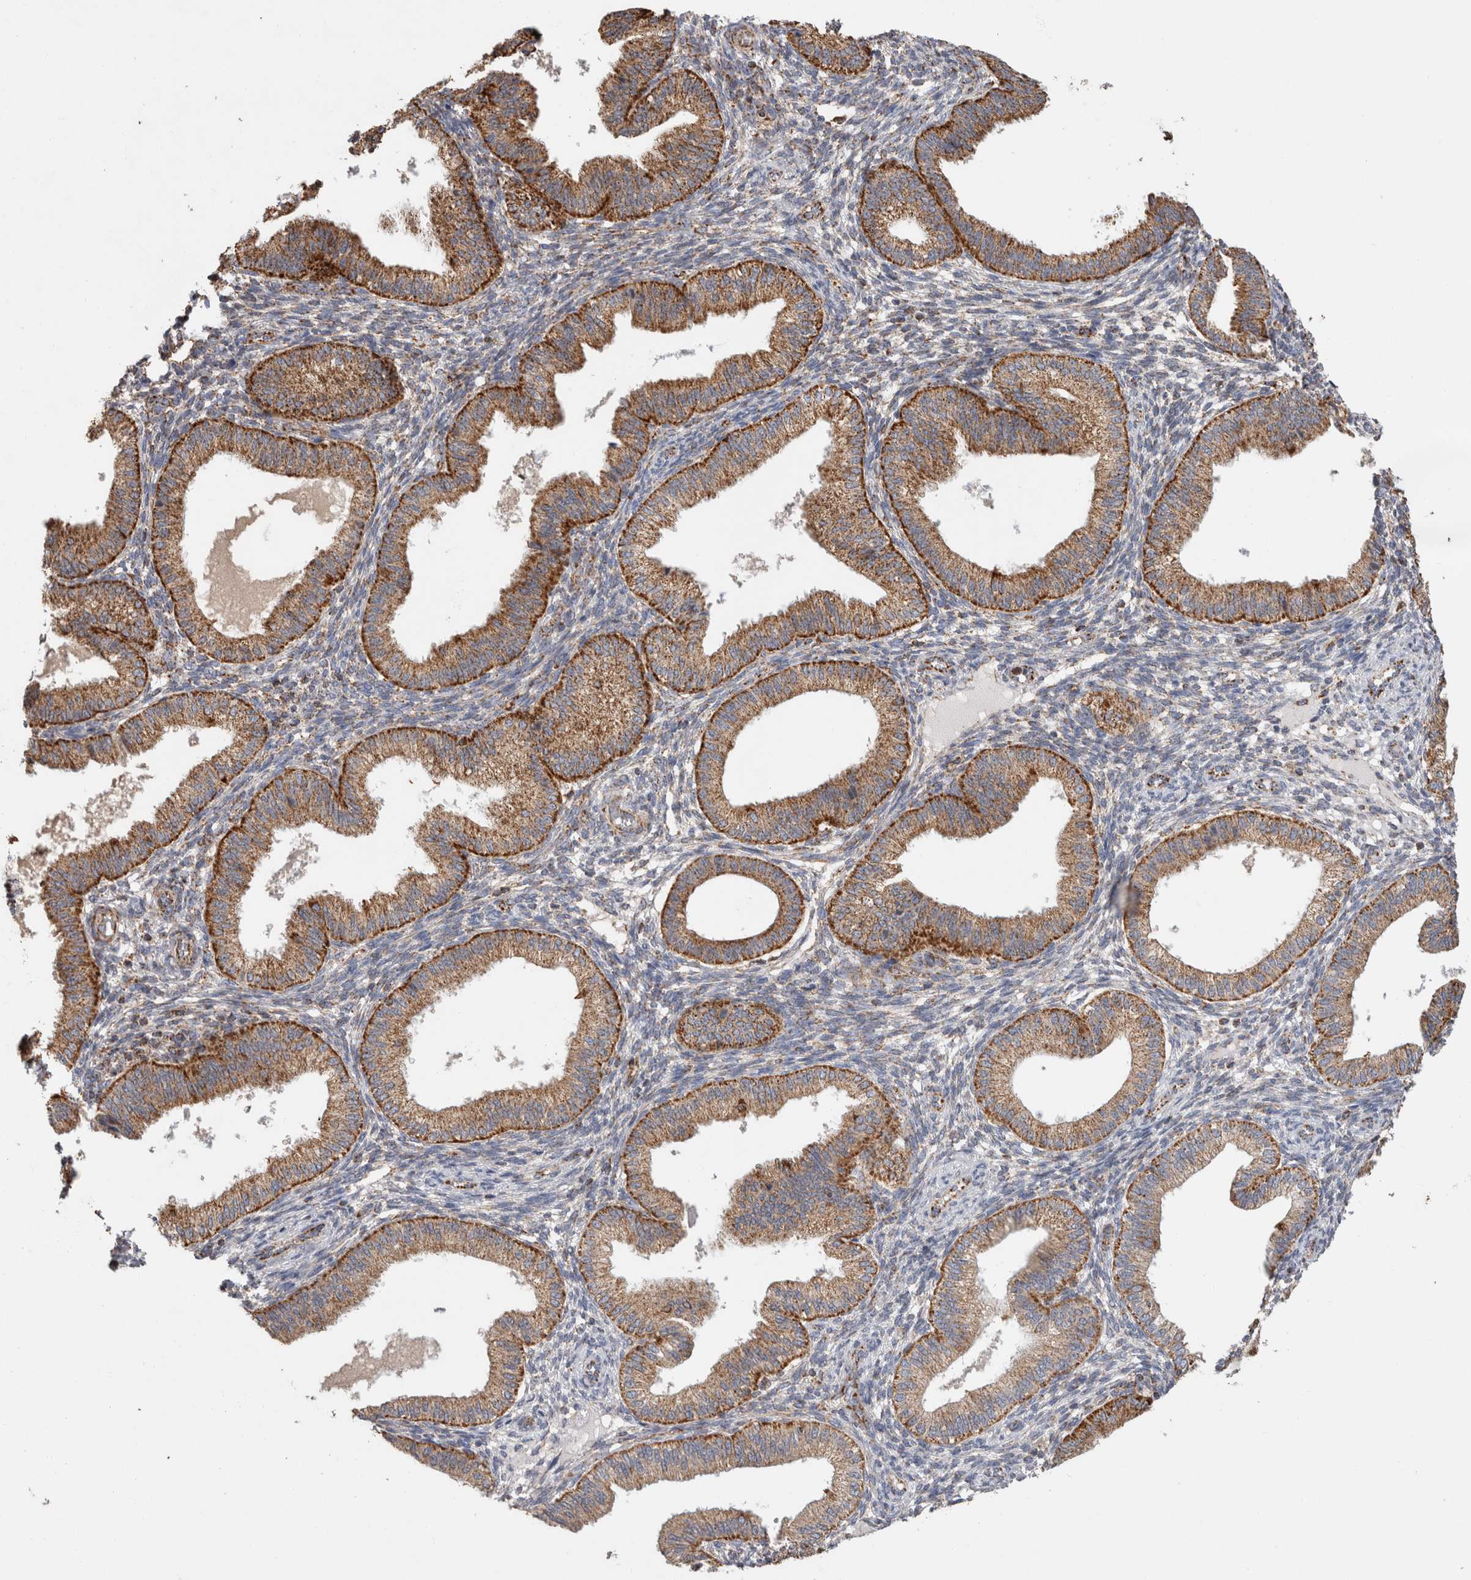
{"staining": {"intensity": "negative", "quantity": "none", "location": "none"}, "tissue": "endometrium", "cell_type": "Cells in endometrial stroma", "image_type": "normal", "snomed": [{"axis": "morphology", "description": "Normal tissue, NOS"}, {"axis": "topography", "description": "Endometrium"}], "caption": "Cells in endometrial stroma show no significant protein staining in benign endometrium. (DAB IHC visualized using brightfield microscopy, high magnification).", "gene": "IARS2", "patient": {"sex": "female", "age": 39}}